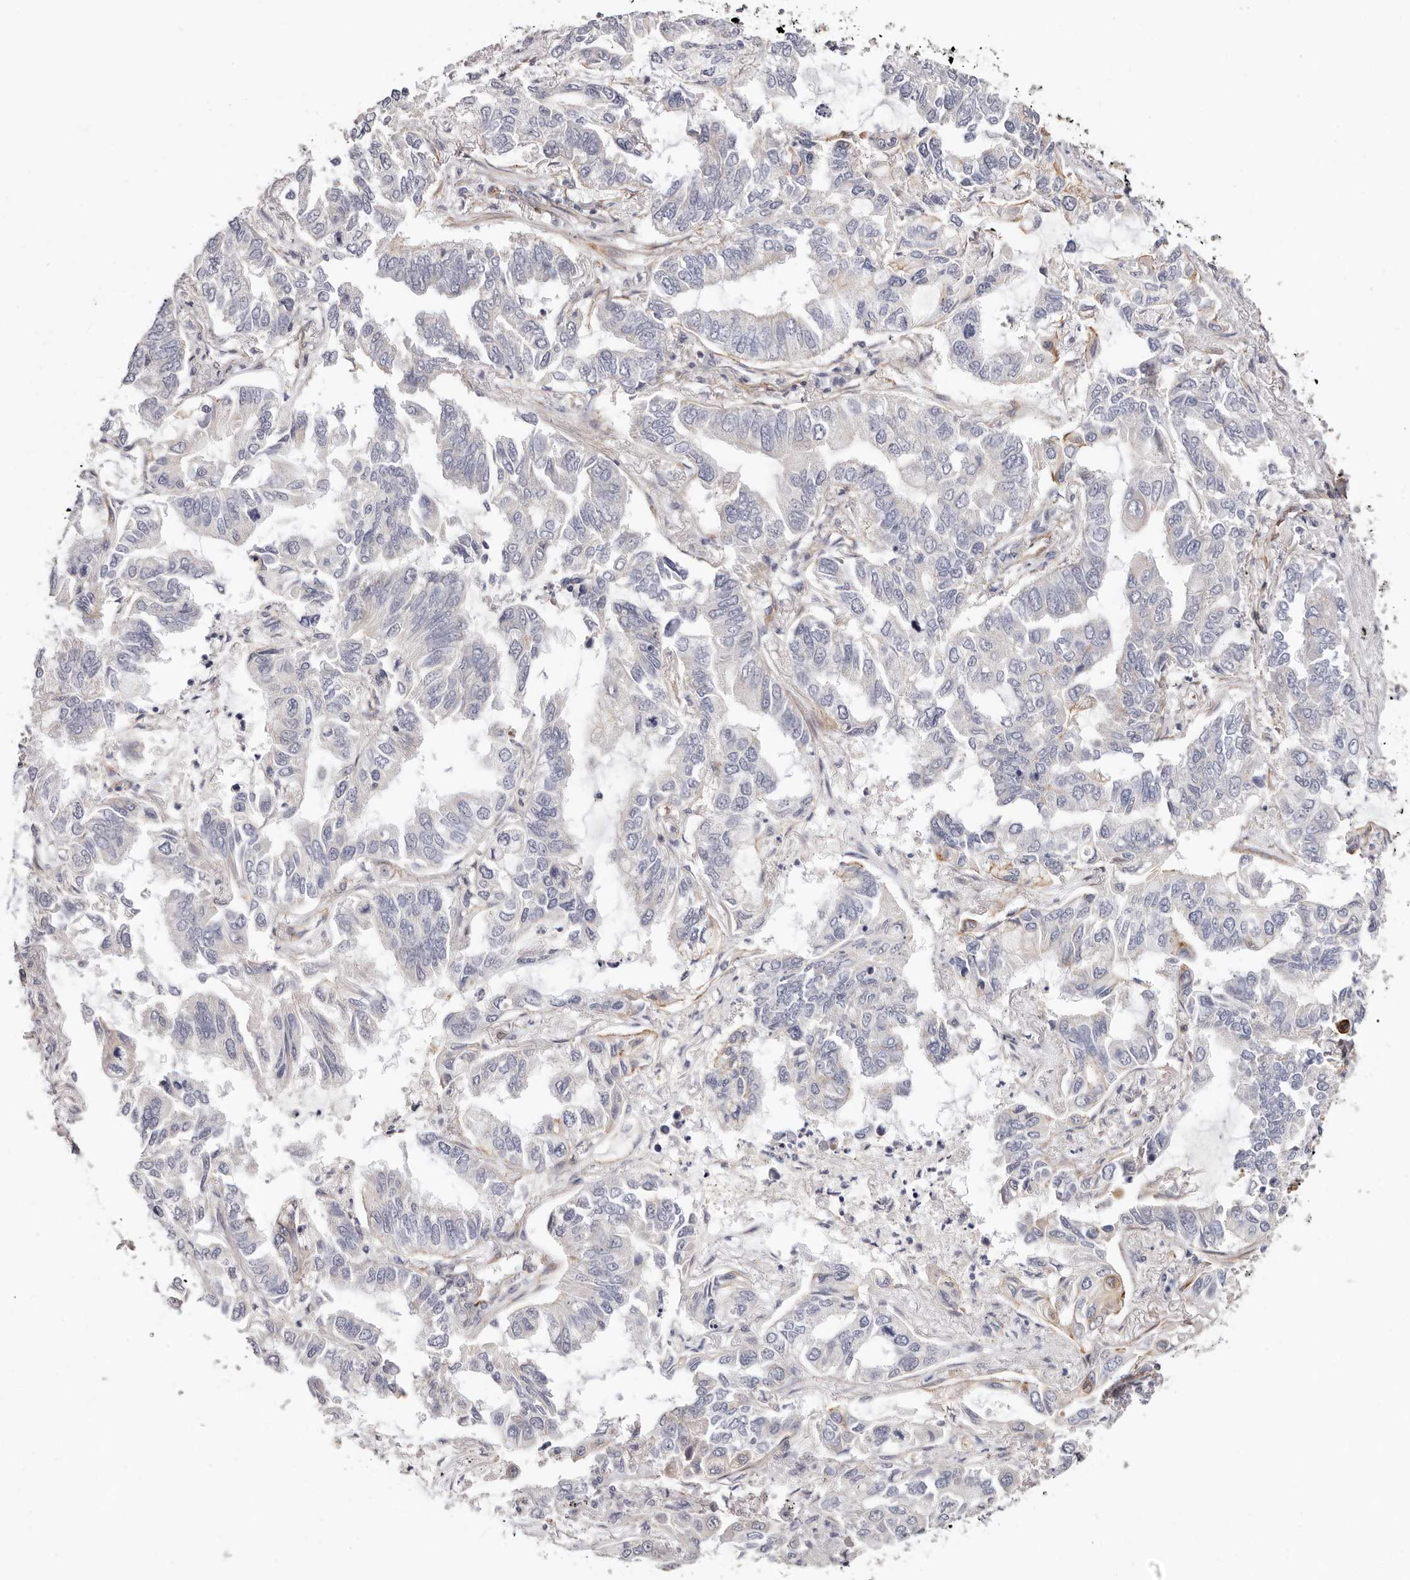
{"staining": {"intensity": "weak", "quantity": "<25%", "location": "cytoplasmic/membranous,nuclear"}, "tissue": "lung cancer", "cell_type": "Tumor cells", "image_type": "cancer", "snomed": [{"axis": "morphology", "description": "Adenocarcinoma, NOS"}, {"axis": "topography", "description": "Lung"}], "caption": "Lung cancer (adenocarcinoma) stained for a protein using immunohistochemistry (IHC) shows no staining tumor cells.", "gene": "EPHX3", "patient": {"sex": "male", "age": 64}}